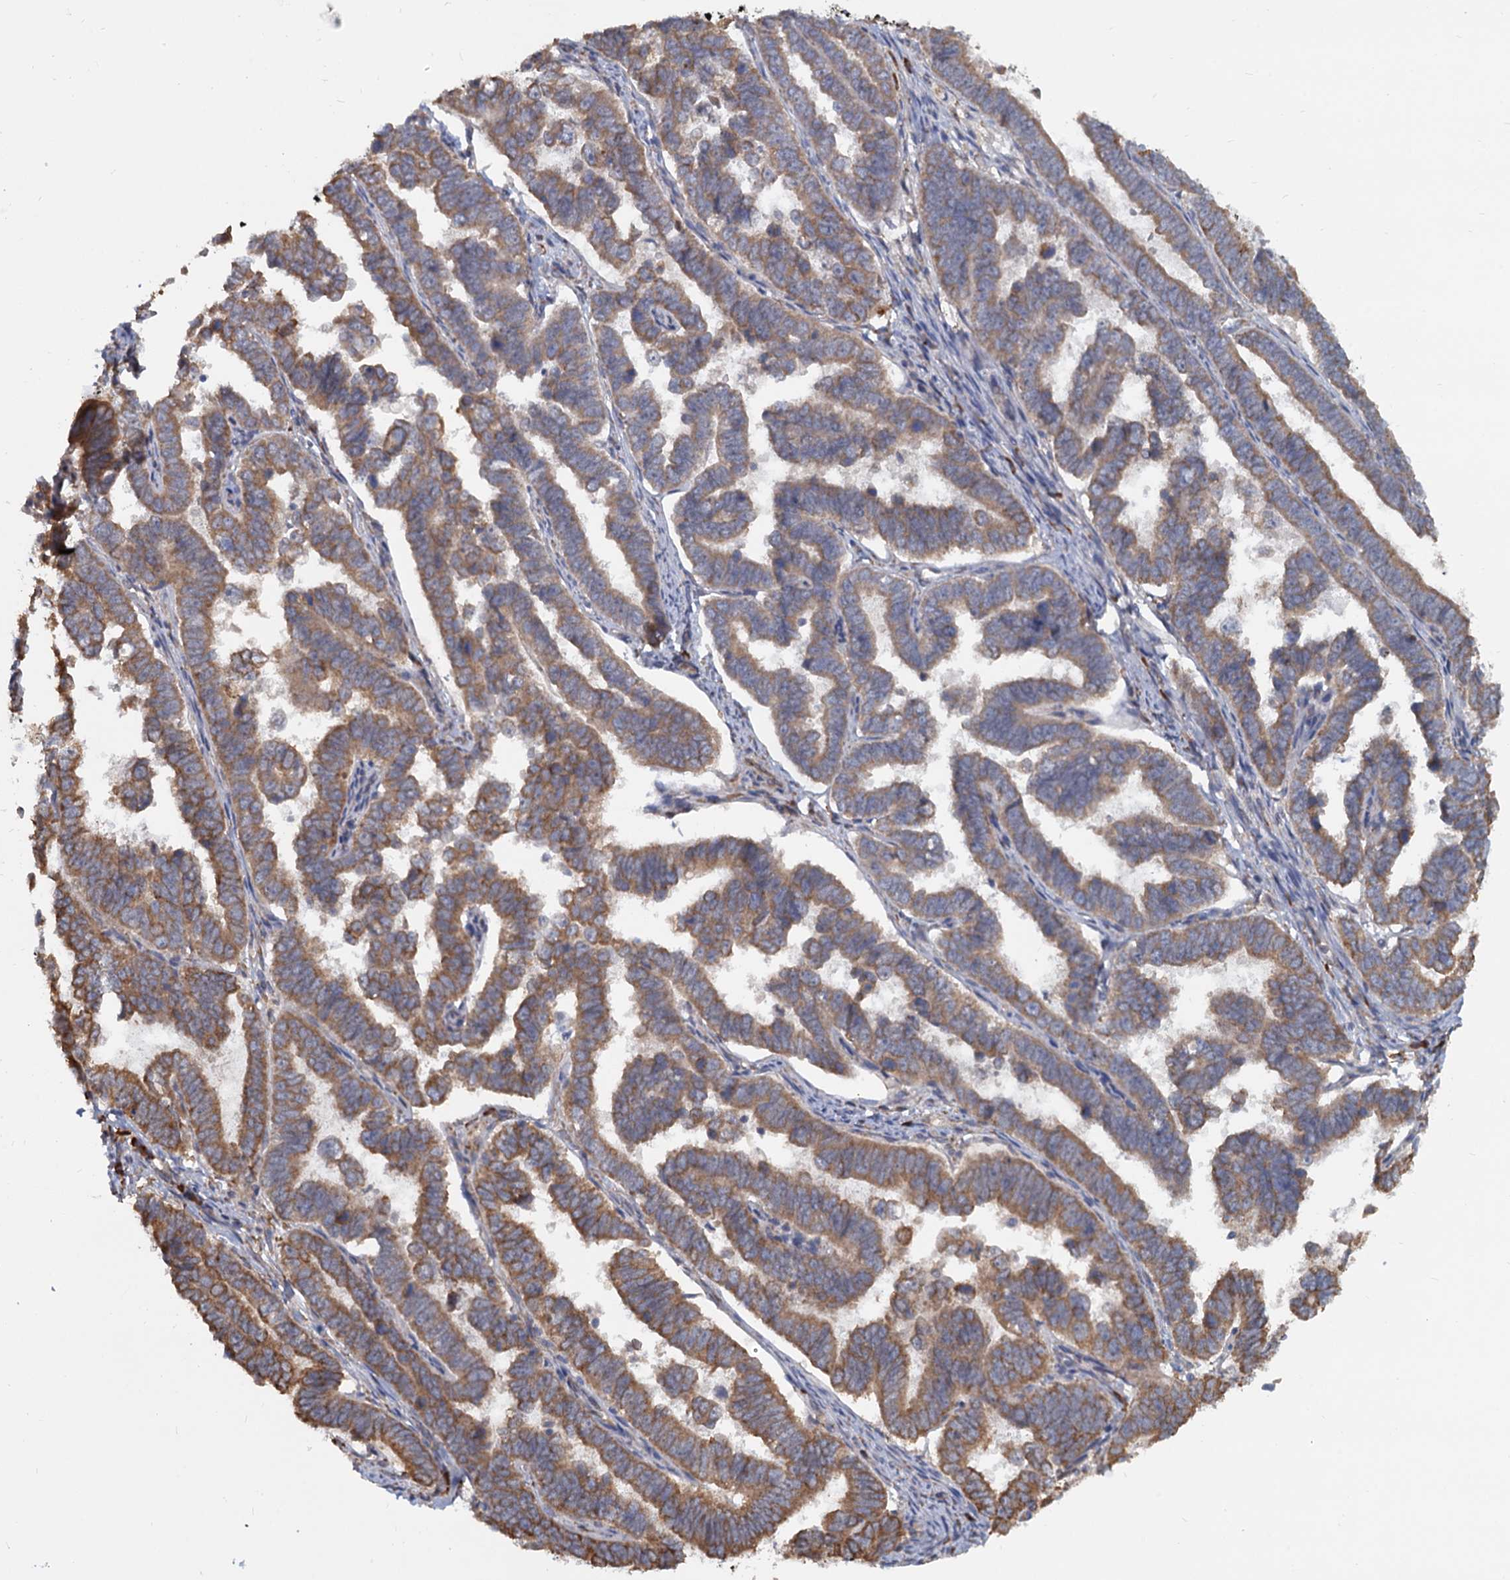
{"staining": {"intensity": "moderate", "quantity": ">75%", "location": "cytoplasmic/membranous"}, "tissue": "endometrial cancer", "cell_type": "Tumor cells", "image_type": "cancer", "snomed": [{"axis": "morphology", "description": "Adenocarcinoma, NOS"}, {"axis": "topography", "description": "Endometrium"}], "caption": "Endometrial adenocarcinoma stained for a protein (brown) displays moderate cytoplasmic/membranous positive expression in about >75% of tumor cells.", "gene": "LRRC51", "patient": {"sex": "female", "age": 75}}